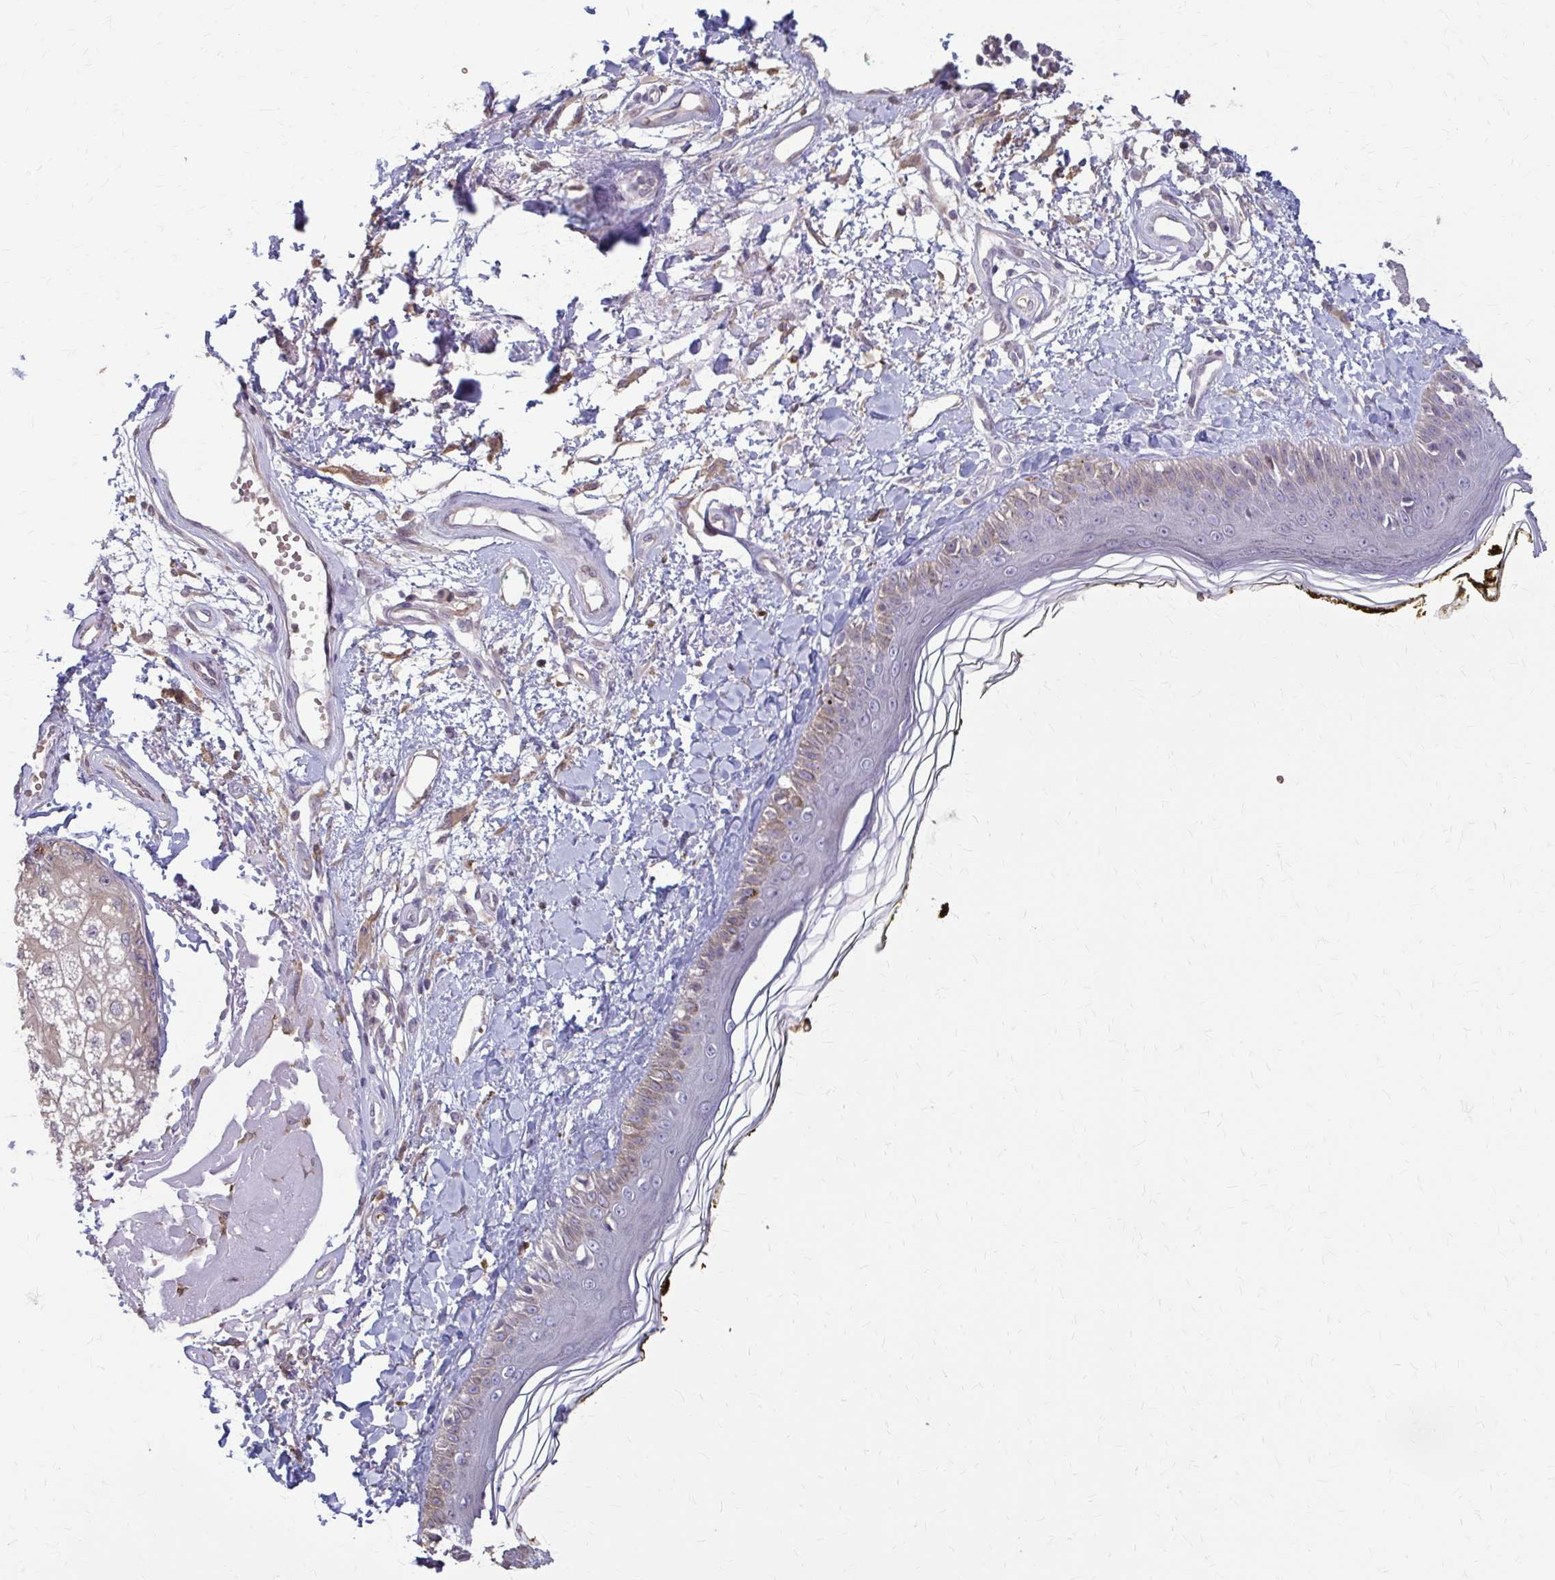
{"staining": {"intensity": "negative", "quantity": "none", "location": "none"}, "tissue": "skin", "cell_type": "Fibroblasts", "image_type": "normal", "snomed": [{"axis": "morphology", "description": "Normal tissue, NOS"}, {"axis": "topography", "description": "Skin"}], "caption": "DAB (3,3'-diaminobenzidine) immunohistochemical staining of normal skin displays no significant staining in fibroblasts.", "gene": "ZNF34", "patient": {"sex": "male", "age": 76}}